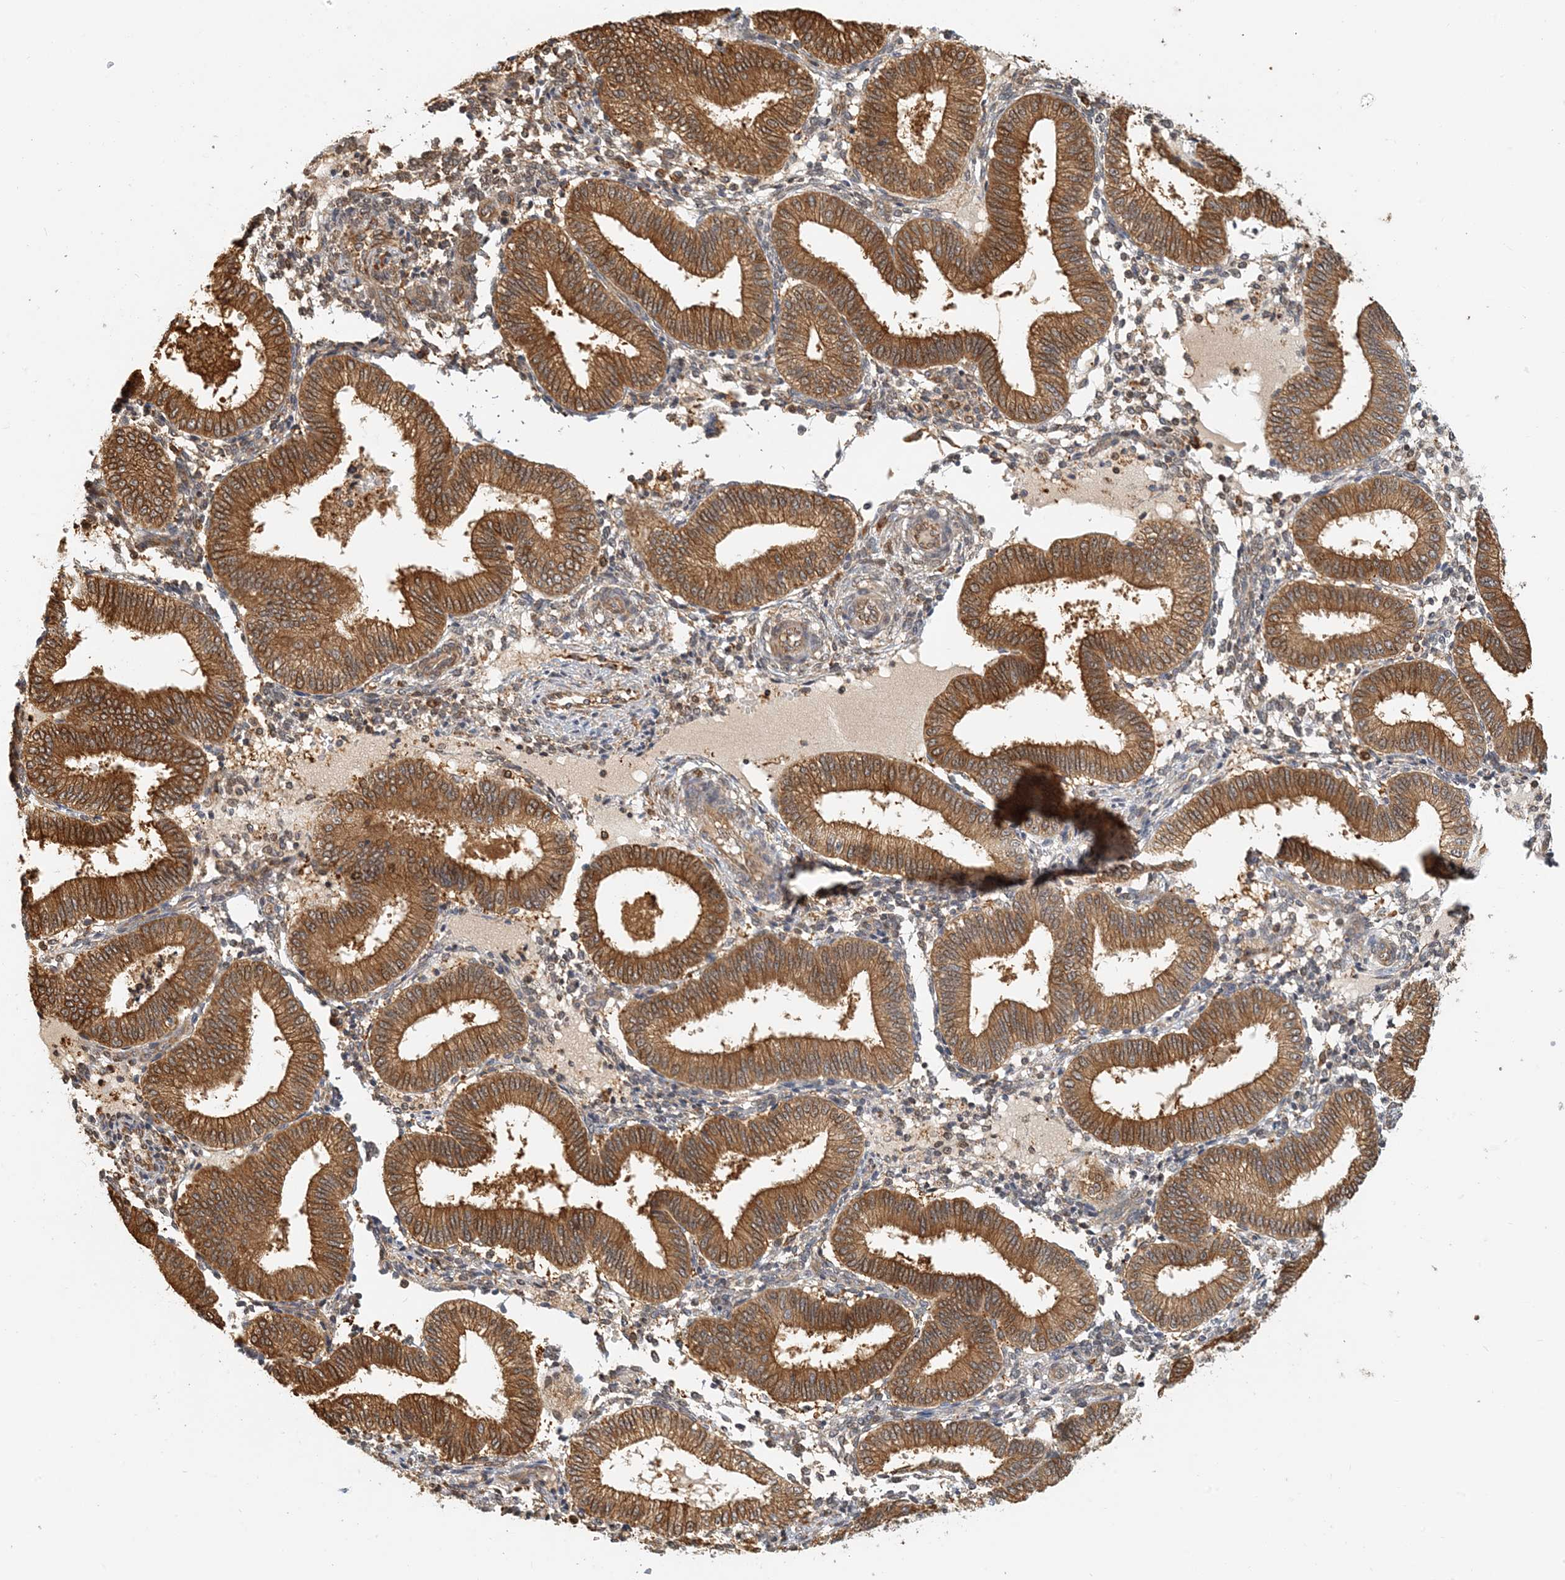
{"staining": {"intensity": "moderate", "quantity": "25%-75%", "location": "cytoplasmic/membranous"}, "tissue": "endometrium", "cell_type": "Cells in endometrial stroma", "image_type": "normal", "snomed": [{"axis": "morphology", "description": "Normal tissue, NOS"}, {"axis": "topography", "description": "Endometrium"}], "caption": "Immunohistochemistry histopathology image of normal endometrium: human endometrium stained using immunohistochemistry shows medium levels of moderate protein expression localized specifically in the cytoplasmic/membranous of cells in endometrial stroma, appearing as a cytoplasmic/membranous brown color.", "gene": "HNMT", "patient": {"sex": "female", "age": 39}}